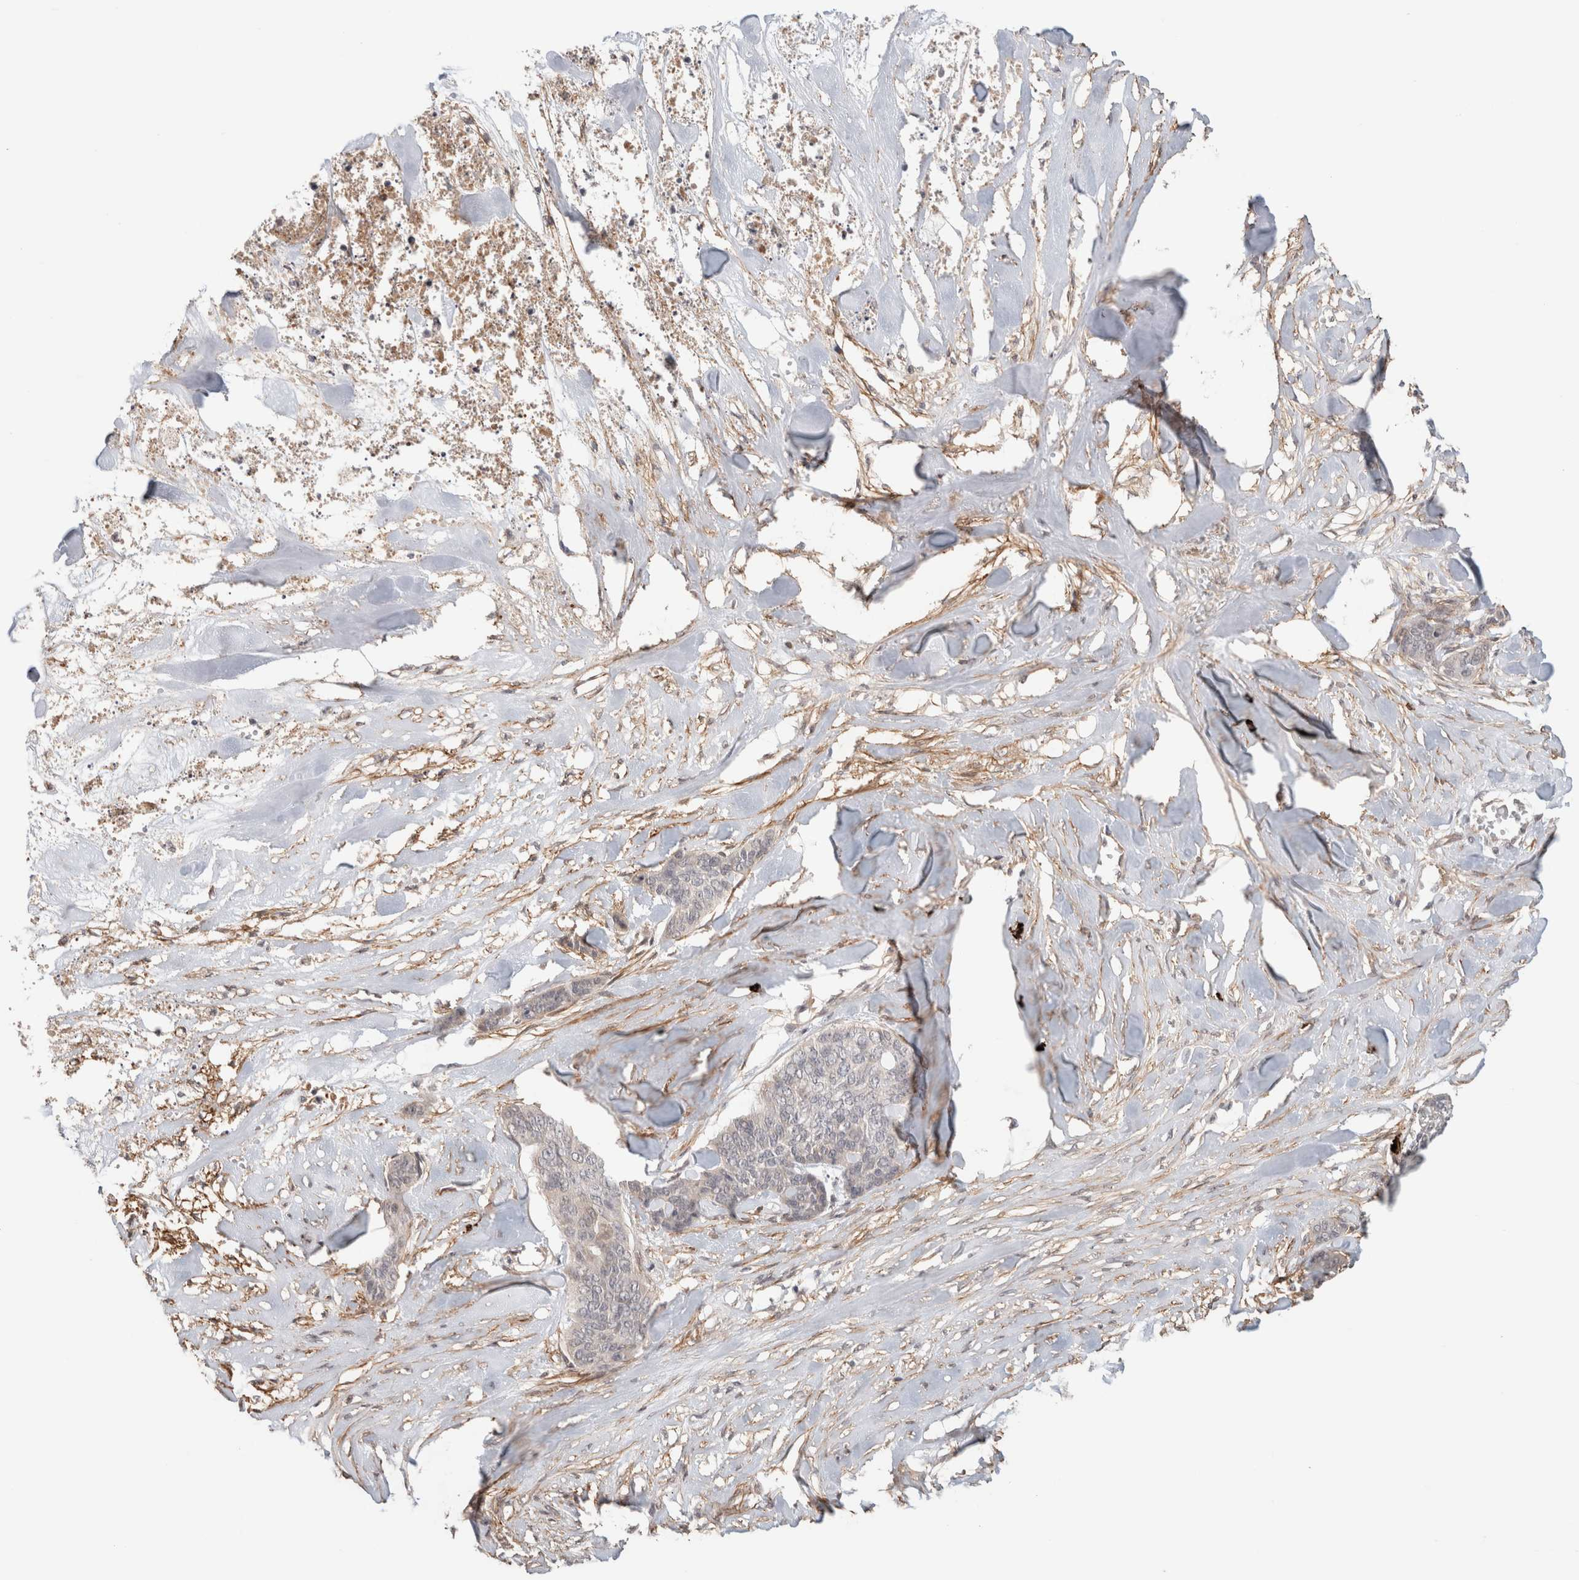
{"staining": {"intensity": "negative", "quantity": "none", "location": "none"}, "tissue": "skin cancer", "cell_type": "Tumor cells", "image_type": "cancer", "snomed": [{"axis": "morphology", "description": "Basal cell carcinoma"}, {"axis": "topography", "description": "Skin"}], "caption": "Histopathology image shows no protein positivity in tumor cells of skin cancer tissue. (Brightfield microscopy of DAB (3,3'-diaminobenzidine) immunohistochemistry at high magnification).", "gene": "HSPG2", "patient": {"sex": "female", "age": 64}}